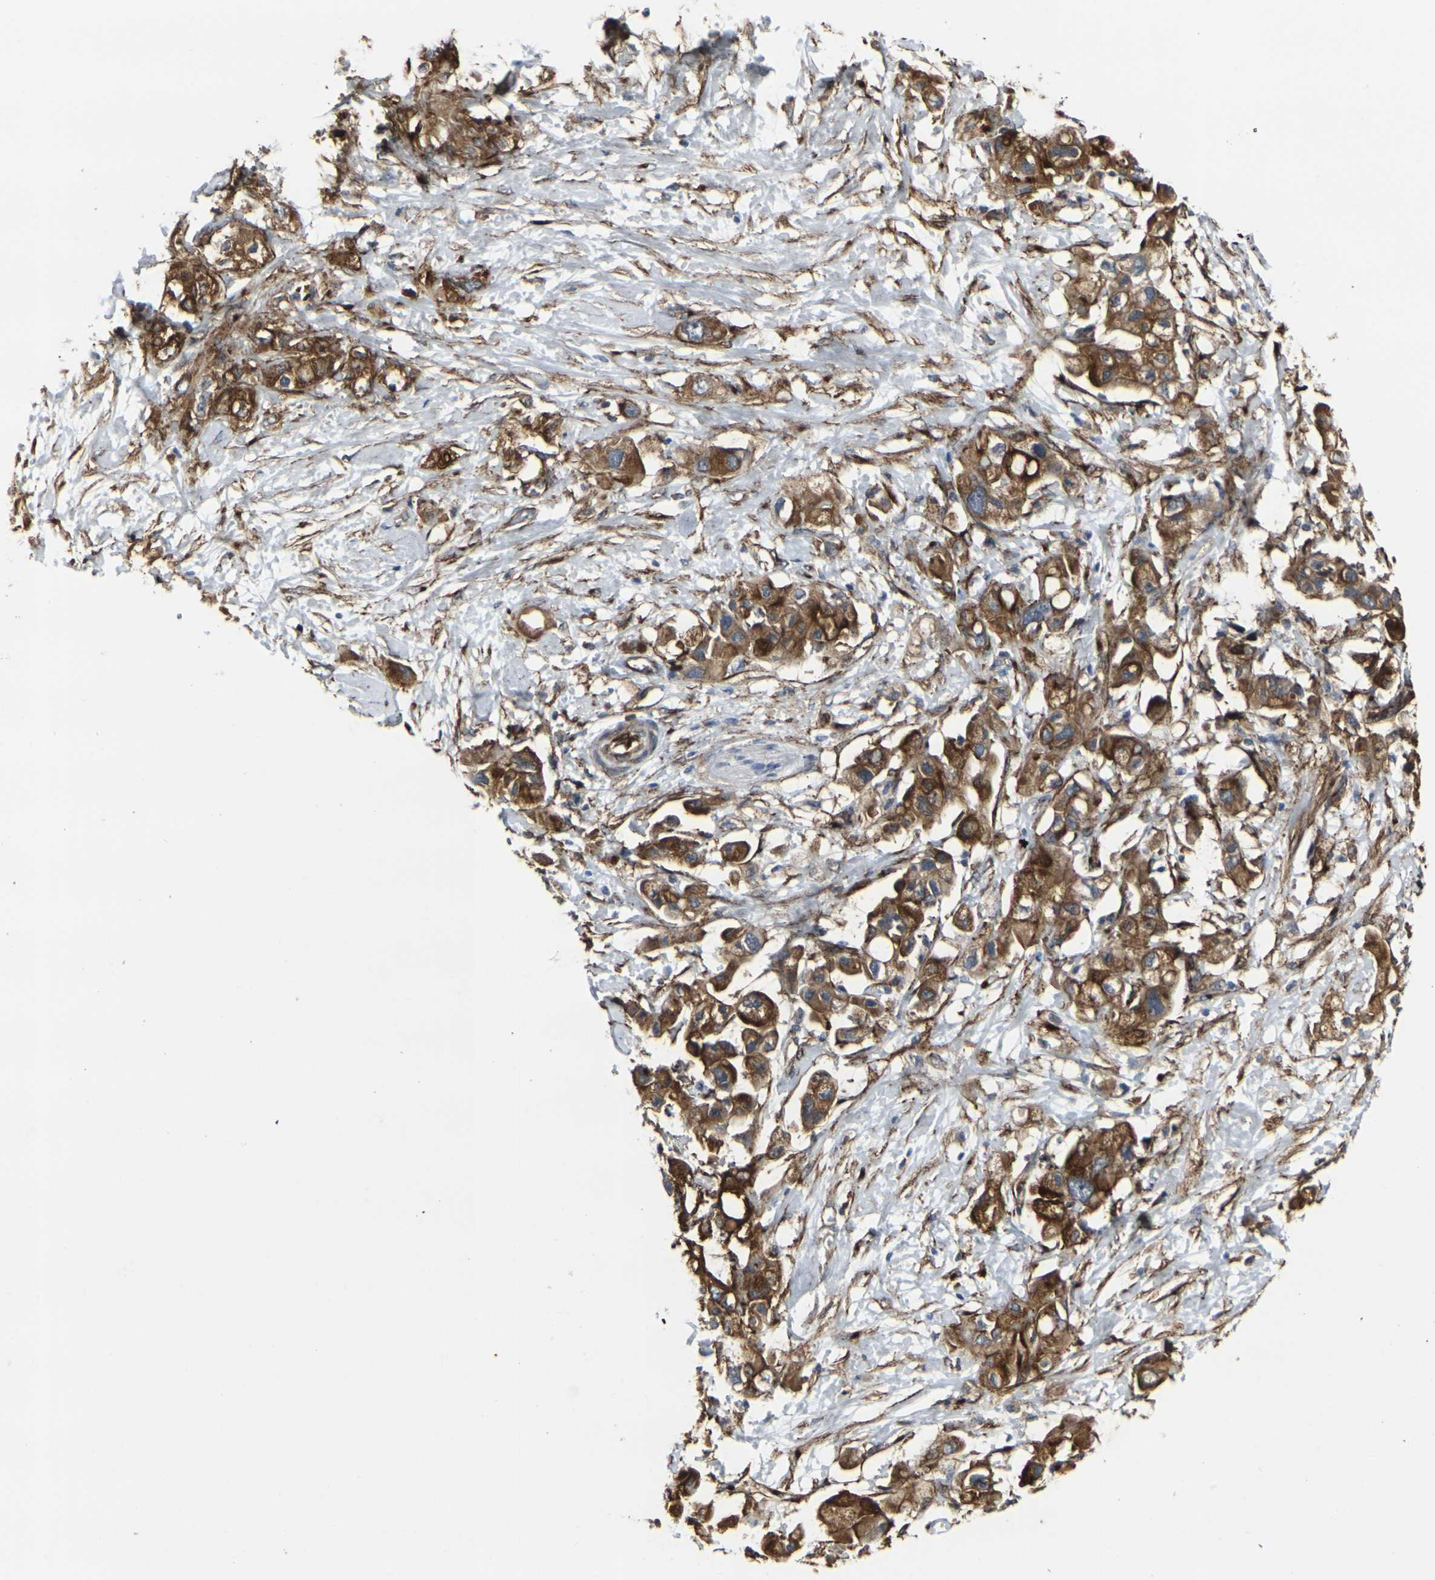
{"staining": {"intensity": "strong", "quantity": ">75%", "location": "cytoplasmic/membranous"}, "tissue": "pancreatic cancer", "cell_type": "Tumor cells", "image_type": "cancer", "snomed": [{"axis": "morphology", "description": "Adenocarcinoma, NOS"}, {"axis": "topography", "description": "Pancreas"}], "caption": "Immunohistochemistry staining of pancreatic cancer, which displays high levels of strong cytoplasmic/membranous positivity in about >75% of tumor cells indicating strong cytoplasmic/membranous protein staining. The staining was performed using DAB (3,3'-diaminobenzidine) (brown) for protein detection and nuclei were counterstained in hematoxylin (blue).", "gene": "MYOF", "patient": {"sex": "female", "age": 56}}